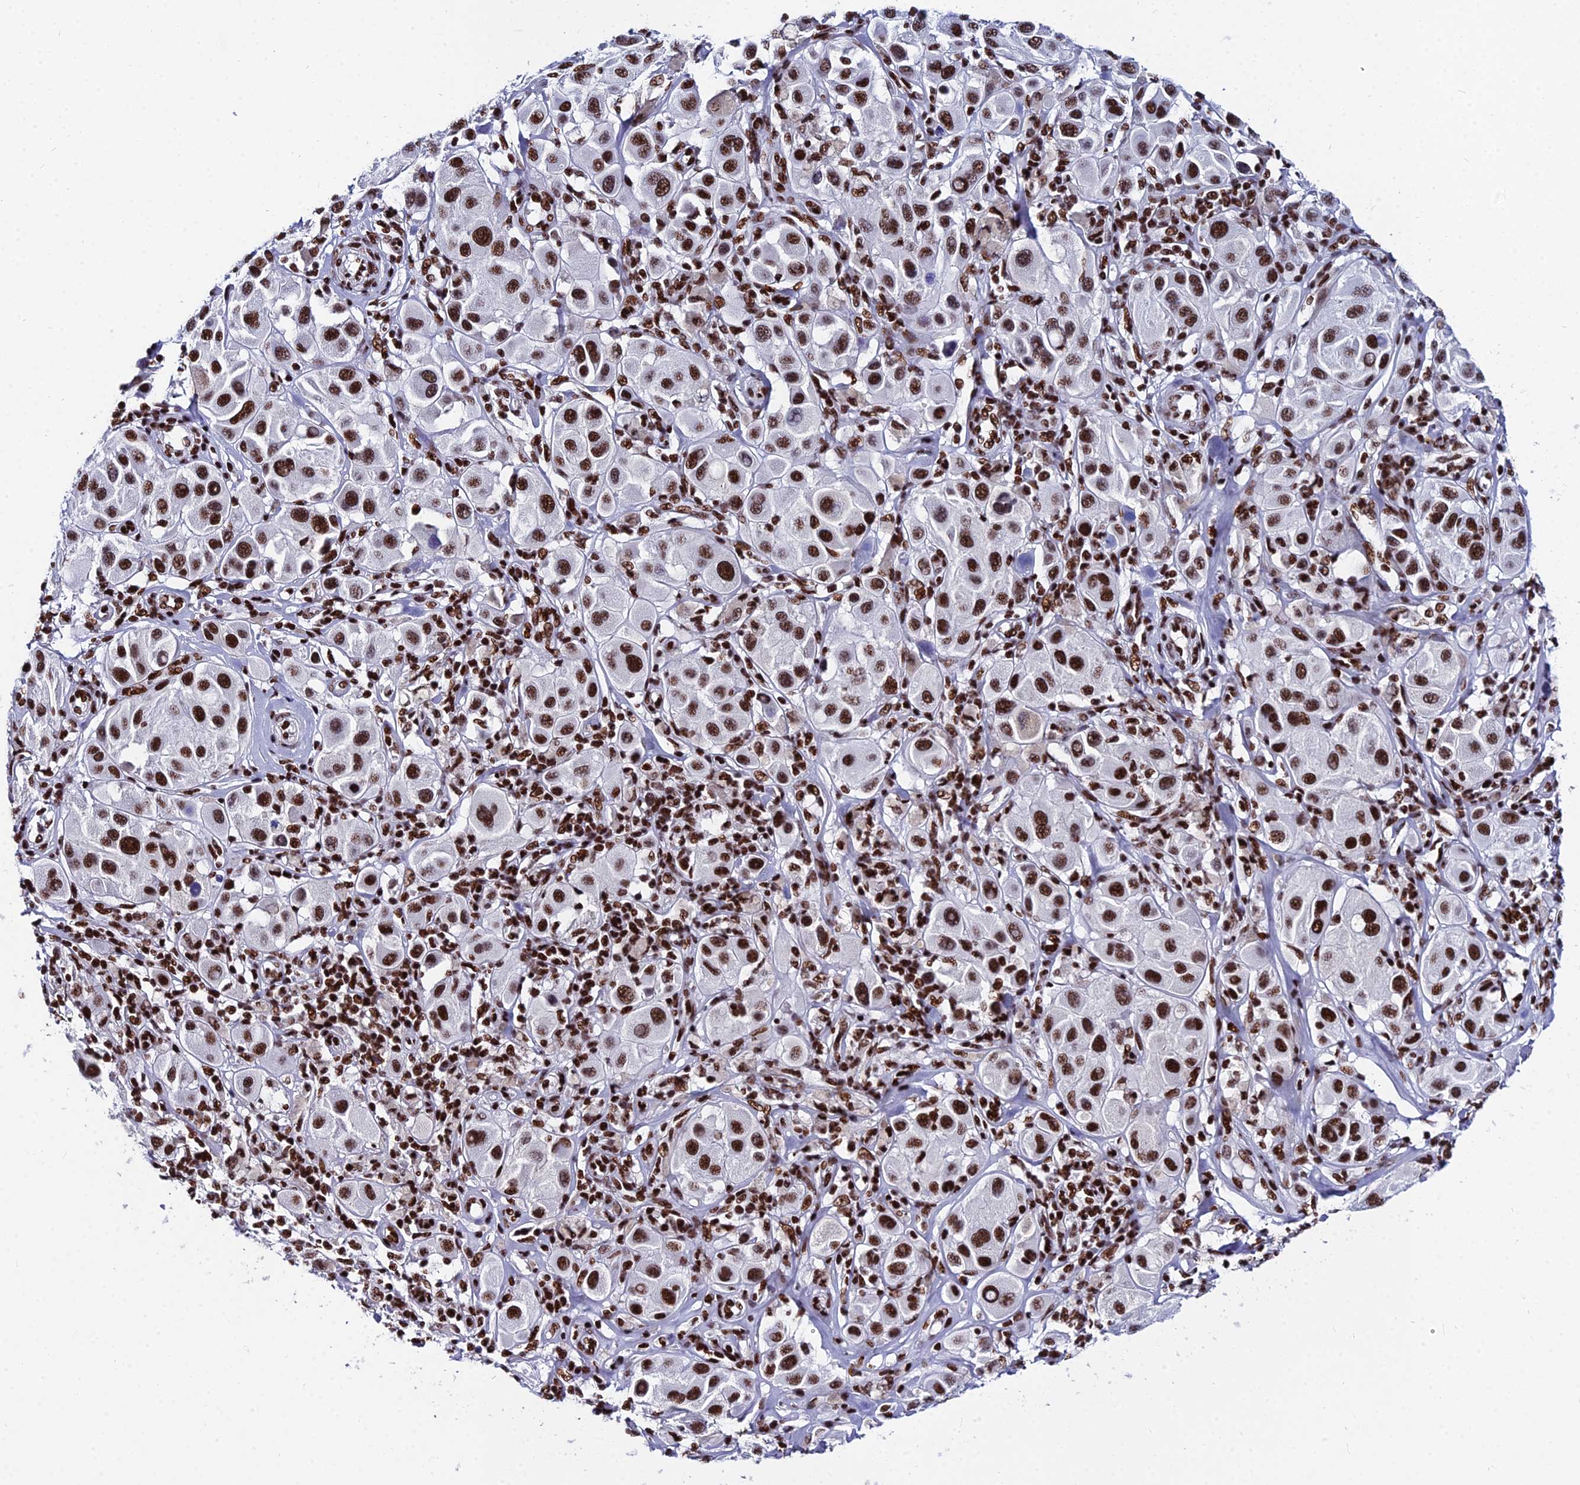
{"staining": {"intensity": "moderate", "quantity": ">75%", "location": "nuclear"}, "tissue": "melanoma", "cell_type": "Tumor cells", "image_type": "cancer", "snomed": [{"axis": "morphology", "description": "Malignant melanoma, Metastatic site"}, {"axis": "topography", "description": "Skin"}], "caption": "Tumor cells show medium levels of moderate nuclear expression in about >75% of cells in malignant melanoma (metastatic site). The staining is performed using DAB brown chromogen to label protein expression. The nuclei are counter-stained blue using hematoxylin.", "gene": "HNRNPH1", "patient": {"sex": "male", "age": 41}}